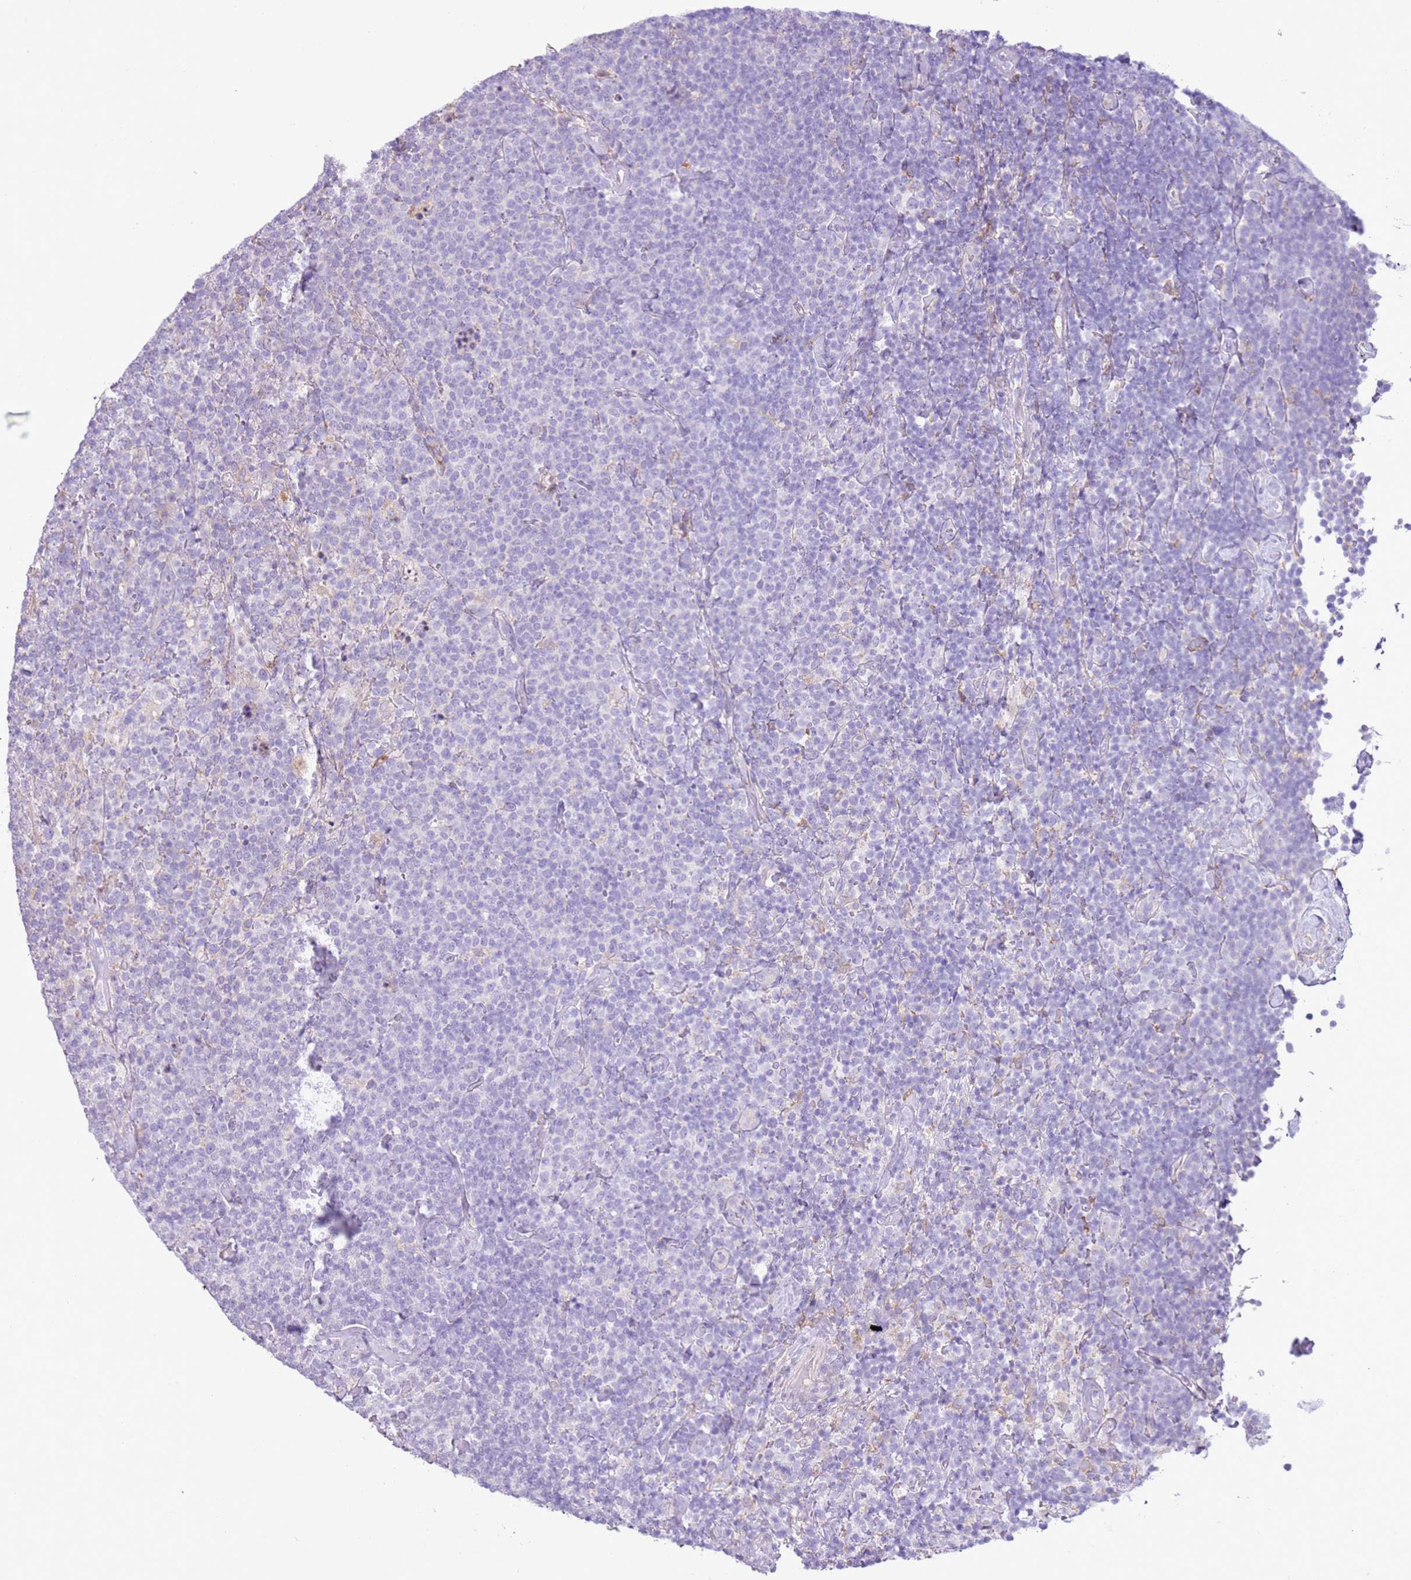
{"staining": {"intensity": "negative", "quantity": "none", "location": "none"}, "tissue": "lymphoma", "cell_type": "Tumor cells", "image_type": "cancer", "snomed": [{"axis": "morphology", "description": "Malignant lymphoma, non-Hodgkin's type, High grade"}, {"axis": "topography", "description": "Lymph node"}], "caption": "Photomicrograph shows no protein staining in tumor cells of high-grade malignant lymphoma, non-Hodgkin's type tissue.", "gene": "OAF", "patient": {"sex": "male", "age": 61}}